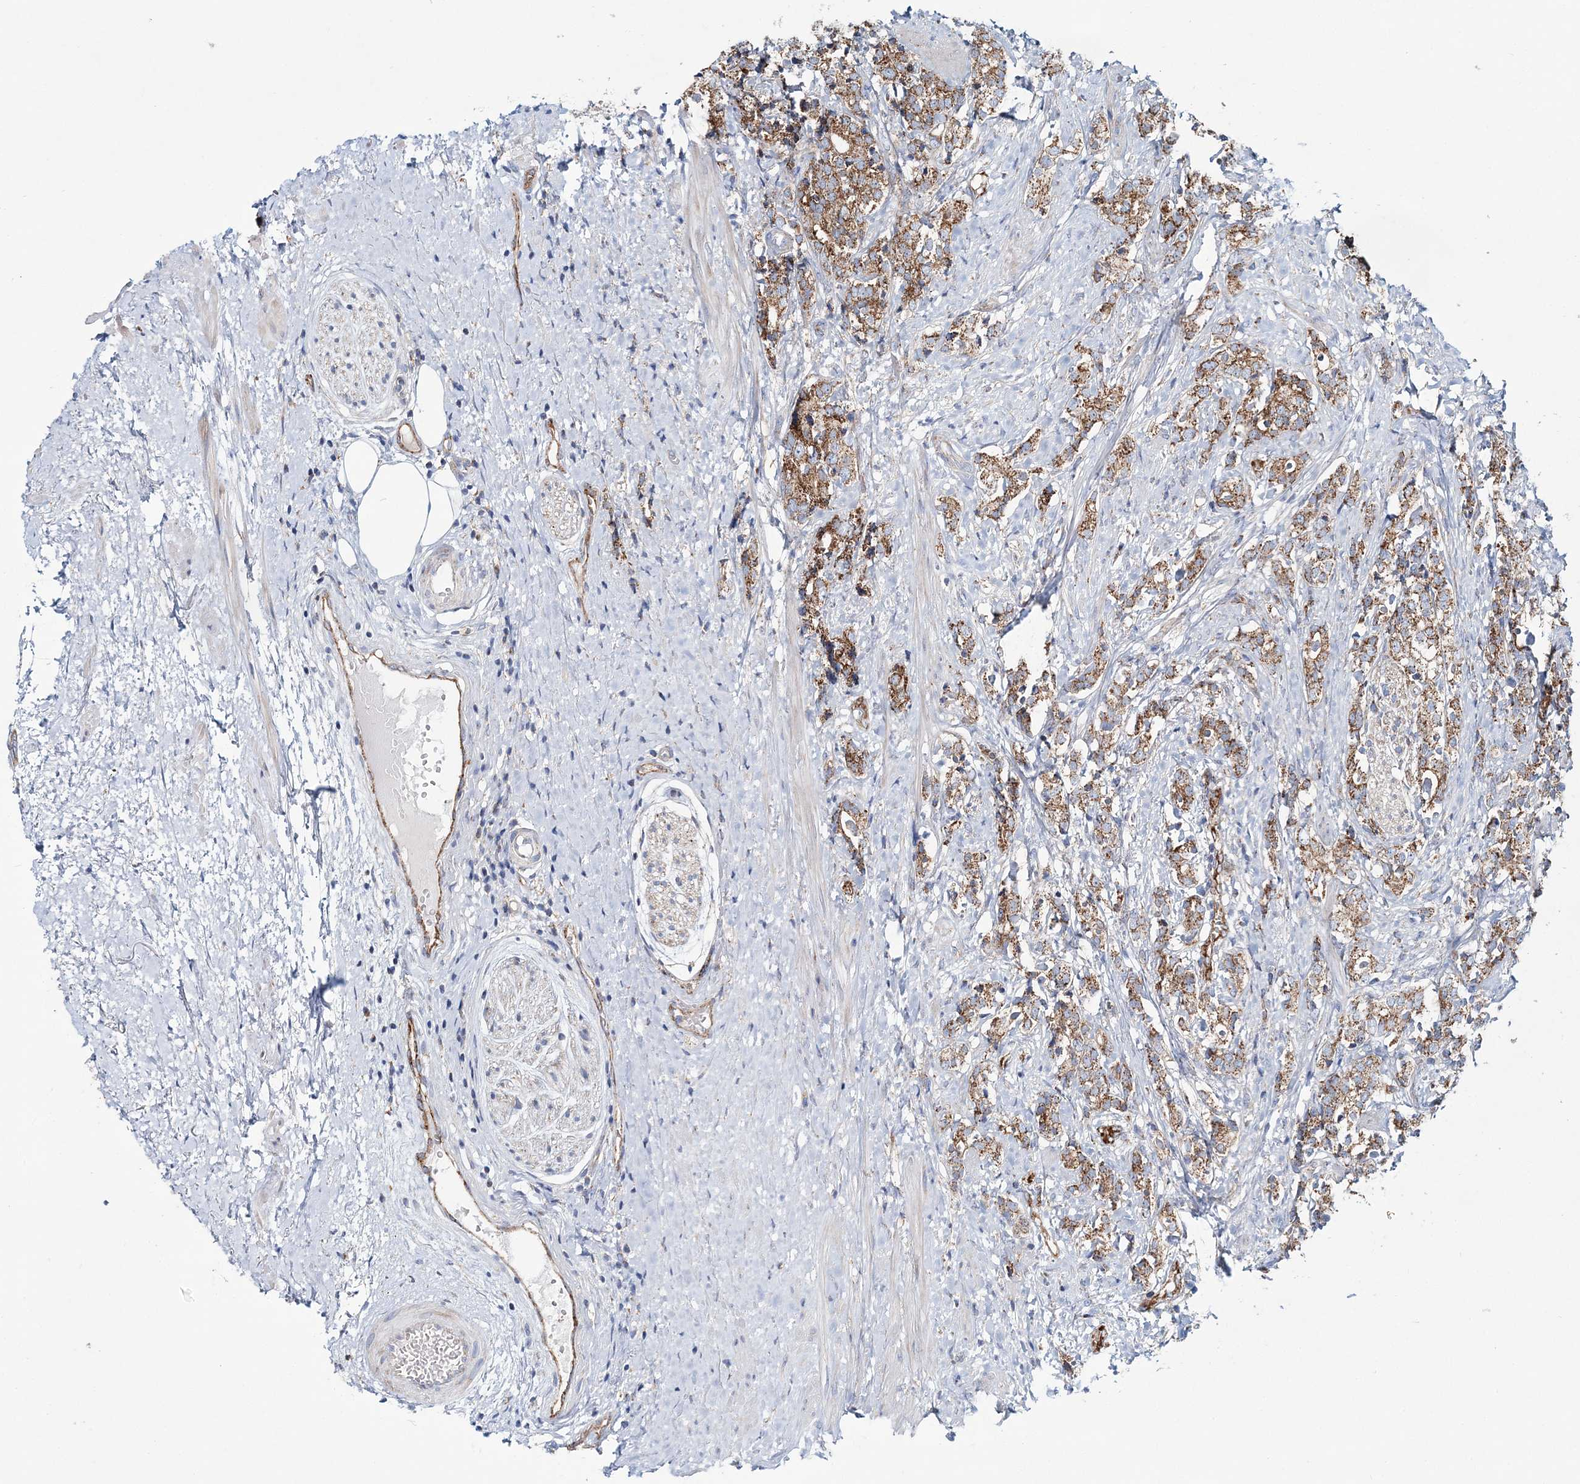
{"staining": {"intensity": "moderate", "quantity": ">75%", "location": "cytoplasmic/membranous"}, "tissue": "prostate cancer", "cell_type": "Tumor cells", "image_type": "cancer", "snomed": [{"axis": "morphology", "description": "Adenocarcinoma, High grade"}, {"axis": "topography", "description": "Prostate"}], "caption": "There is medium levels of moderate cytoplasmic/membranous expression in tumor cells of prostate high-grade adenocarcinoma, as demonstrated by immunohistochemical staining (brown color).", "gene": "ARHGAP6", "patient": {"sex": "male", "age": 69}}